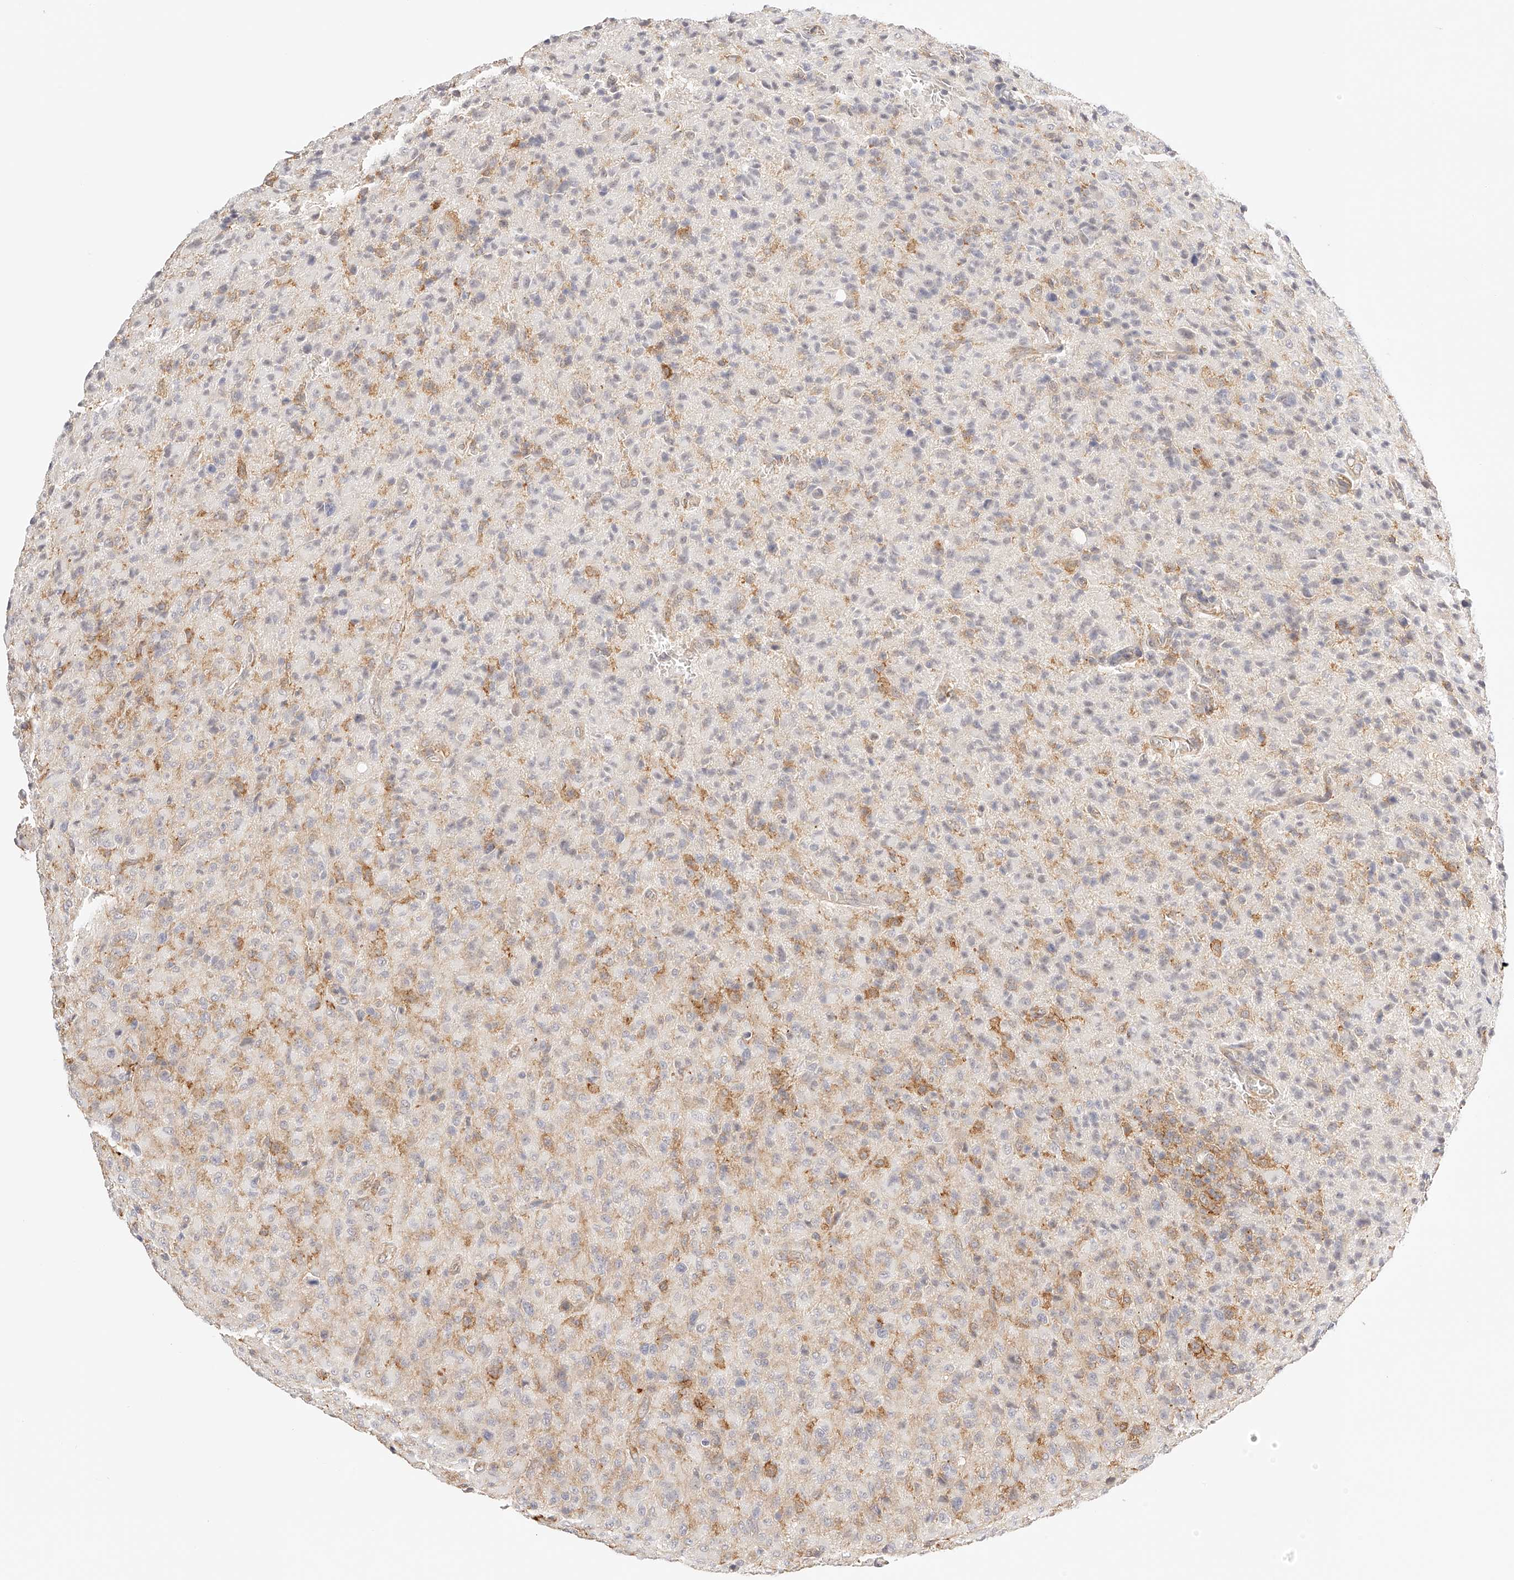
{"staining": {"intensity": "negative", "quantity": "none", "location": "none"}, "tissue": "glioma", "cell_type": "Tumor cells", "image_type": "cancer", "snomed": [{"axis": "morphology", "description": "Glioma, malignant, High grade"}, {"axis": "topography", "description": "Brain"}], "caption": "Tumor cells show no significant expression in high-grade glioma (malignant). Nuclei are stained in blue.", "gene": "SYNC", "patient": {"sex": "female", "age": 57}}